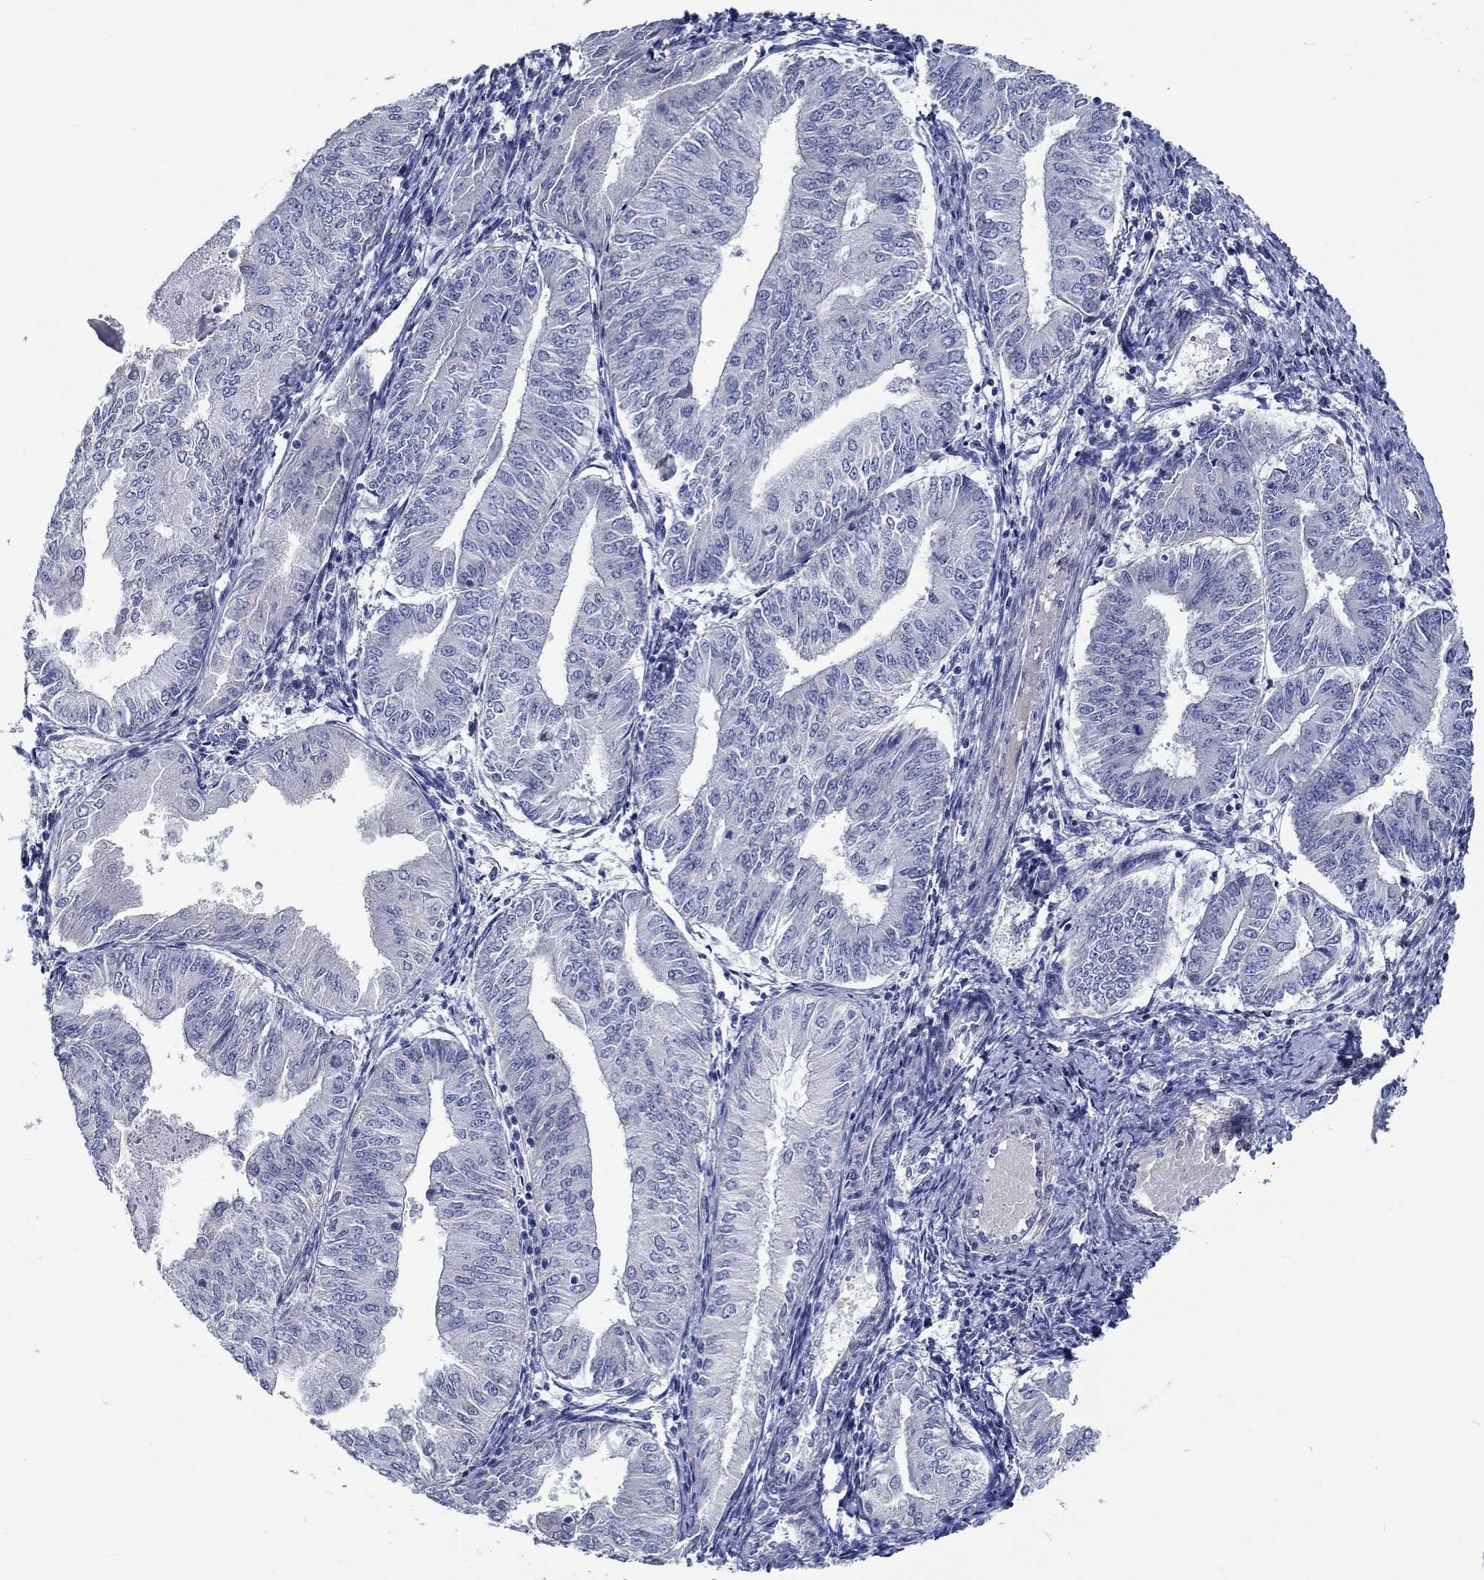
{"staining": {"intensity": "negative", "quantity": "none", "location": "none"}, "tissue": "endometrial cancer", "cell_type": "Tumor cells", "image_type": "cancer", "snomed": [{"axis": "morphology", "description": "Adenocarcinoma, NOS"}, {"axis": "topography", "description": "Endometrium"}], "caption": "An image of human endometrial cancer (adenocarcinoma) is negative for staining in tumor cells.", "gene": "MYBPC1", "patient": {"sex": "female", "age": 53}}